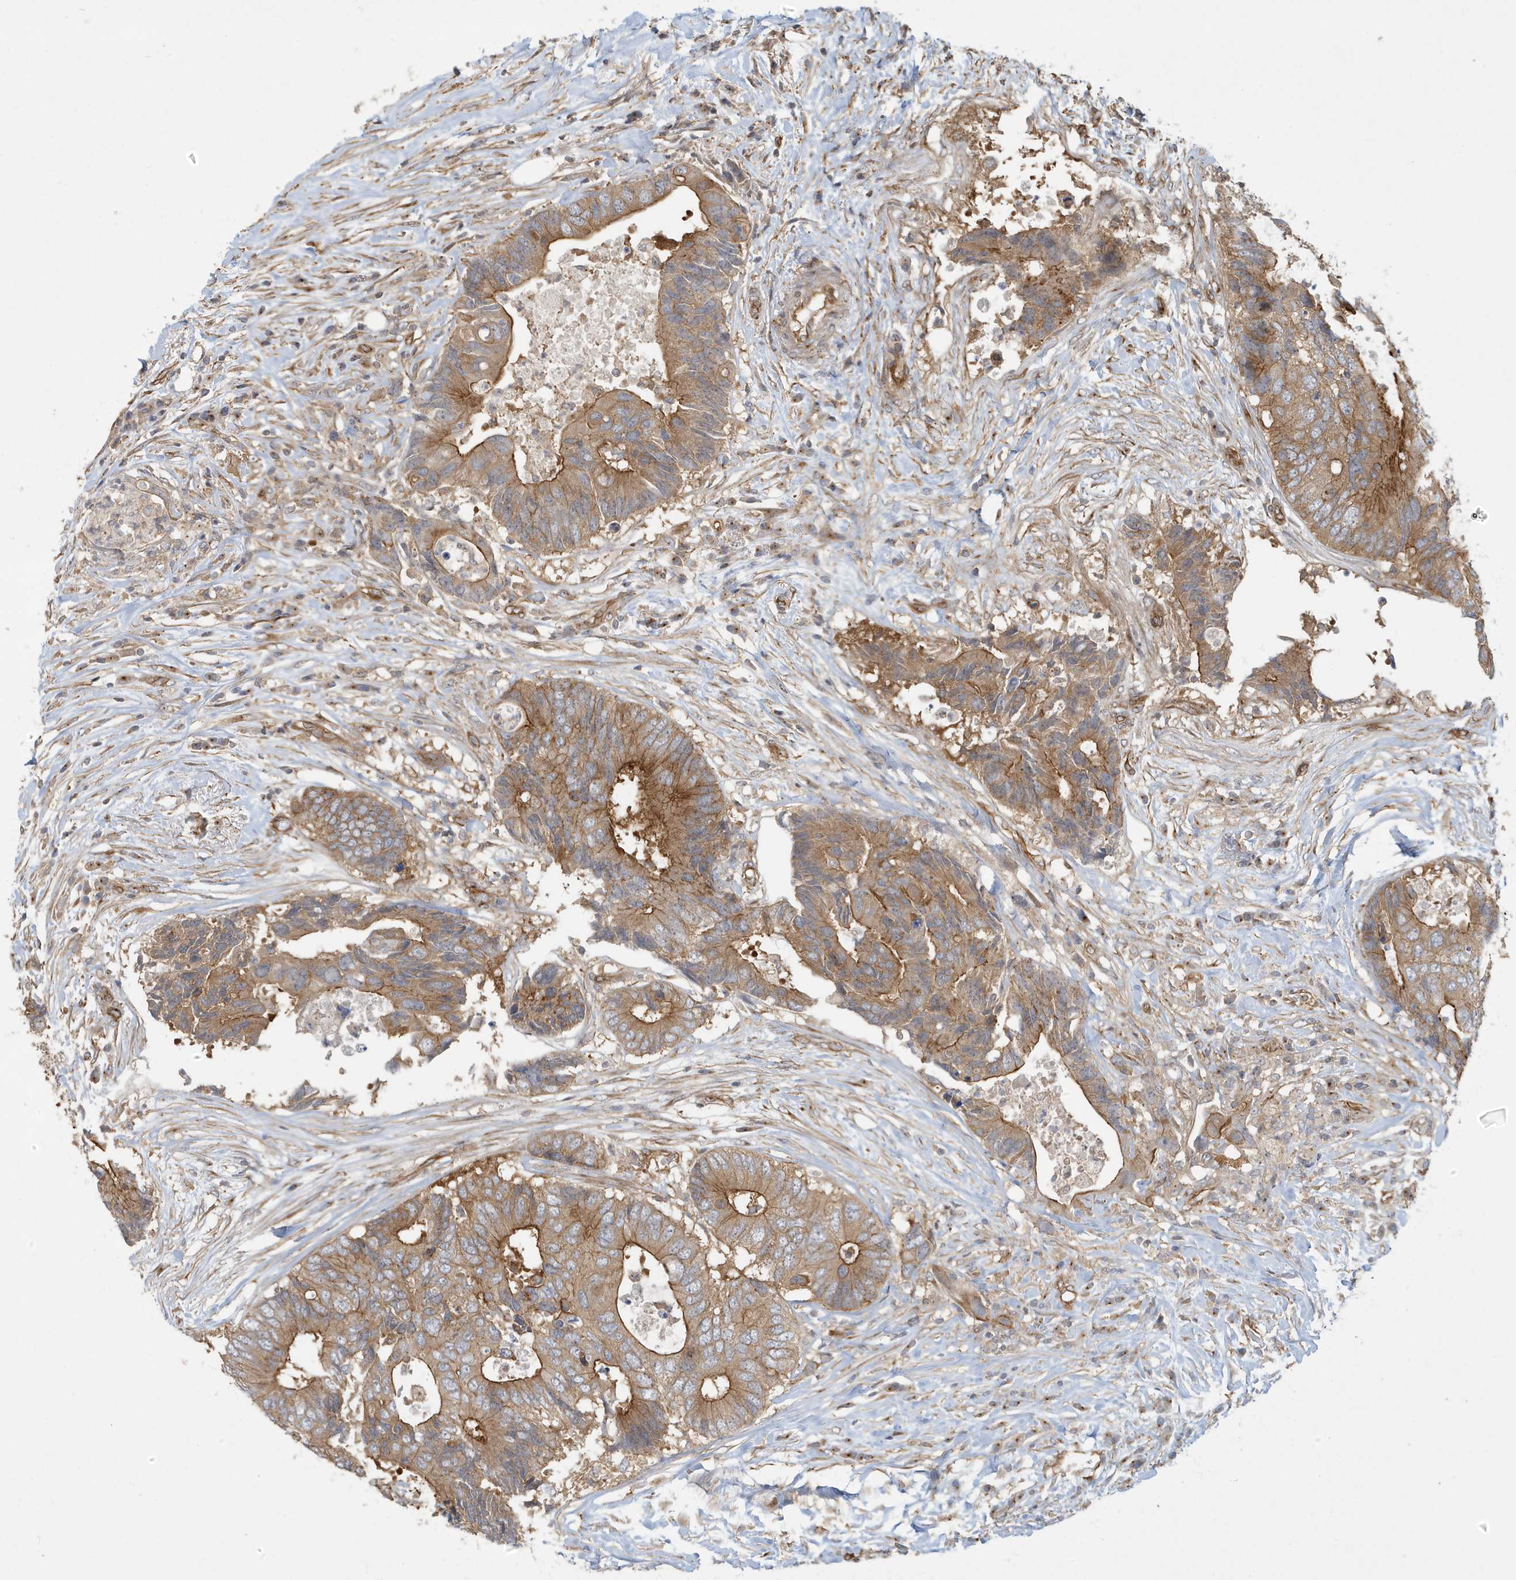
{"staining": {"intensity": "moderate", "quantity": ">75%", "location": "cytoplasmic/membranous"}, "tissue": "colorectal cancer", "cell_type": "Tumor cells", "image_type": "cancer", "snomed": [{"axis": "morphology", "description": "Adenocarcinoma, NOS"}, {"axis": "topography", "description": "Colon"}], "caption": "Immunohistochemistry (IHC) histopathology image of human colorectal adenocarcinoma stained for a protein (brown), which exhibits medium levels of moderate cytoplasmic/membranous staining in about >75% of tumor cells.", "gene": "ATP23", "patient": {"sex": "male", "age": 71}}